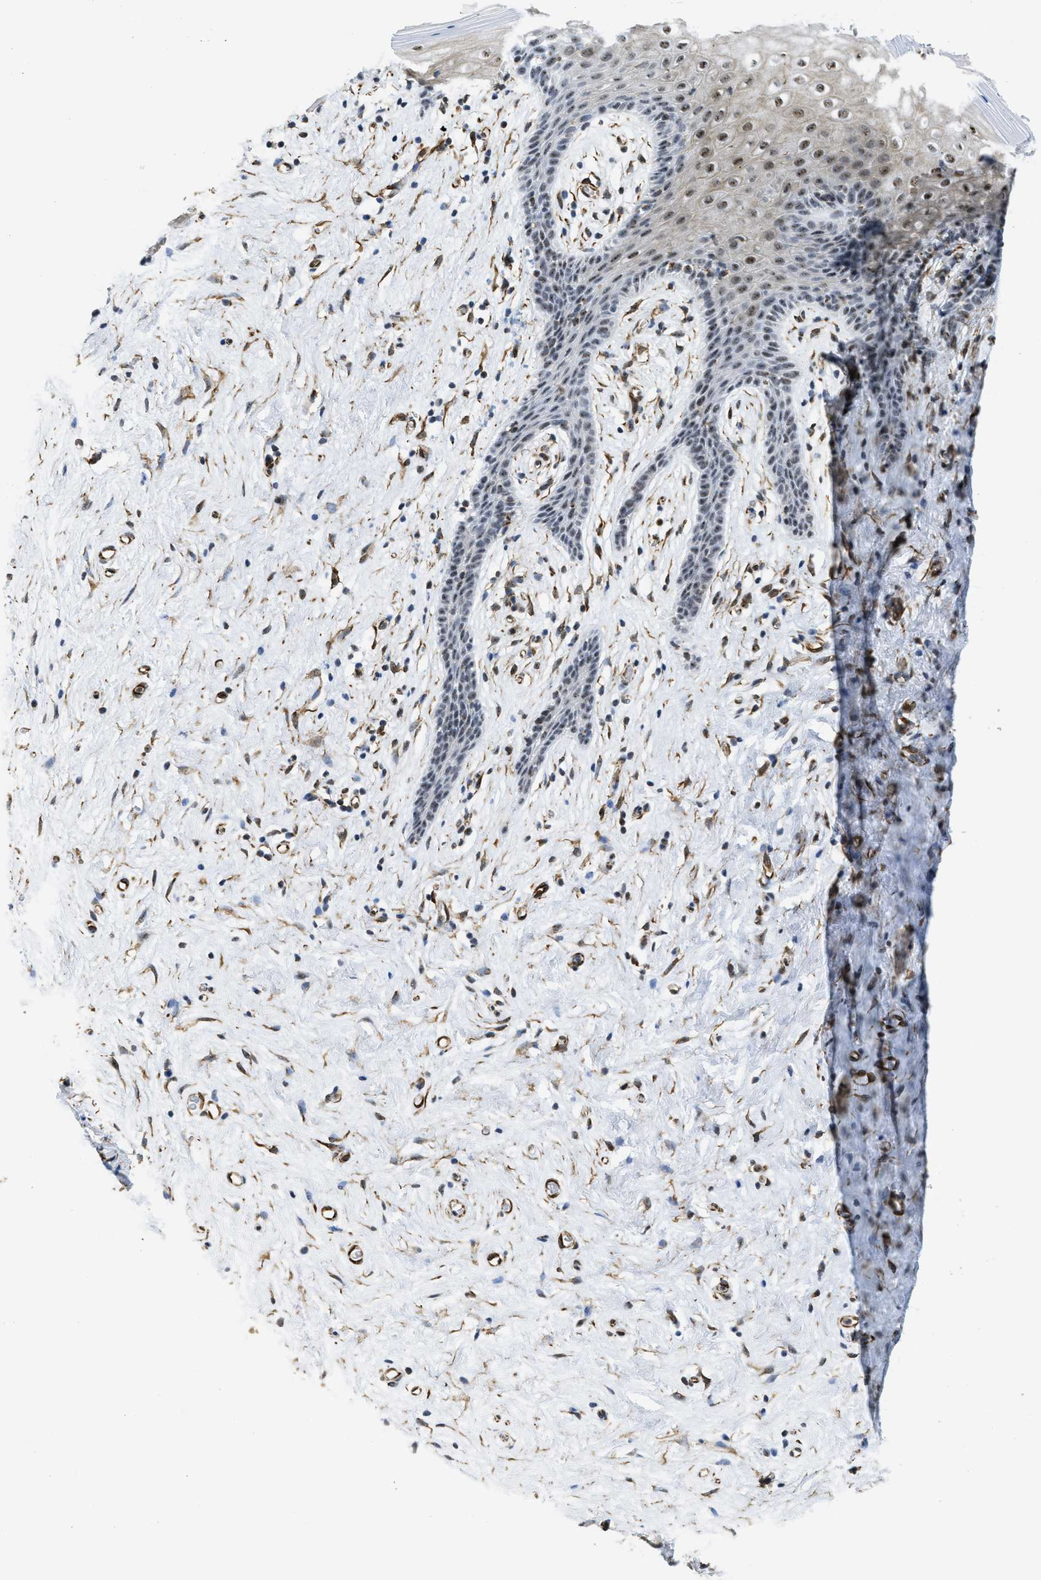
{"staining": {"intensity": "moderate", "quantity": ">75%", "location": "nuclear"}, "tissue": "vagina", "cell_type": "Squamous epithelial cells", "image_type": "normal", "snomed": [{"axis": "morphology", "description": "Normal tissue, NOS"}, {"axis": "topography", "description": "Vagina"}], "caption": "Protein expression by IHC reveals moderate nuclear positivity in about >75% of squamous epithelial cells in benign vagina.", "gene": "LRRC8B", "patient": {"sex": "female", "age": 44}}